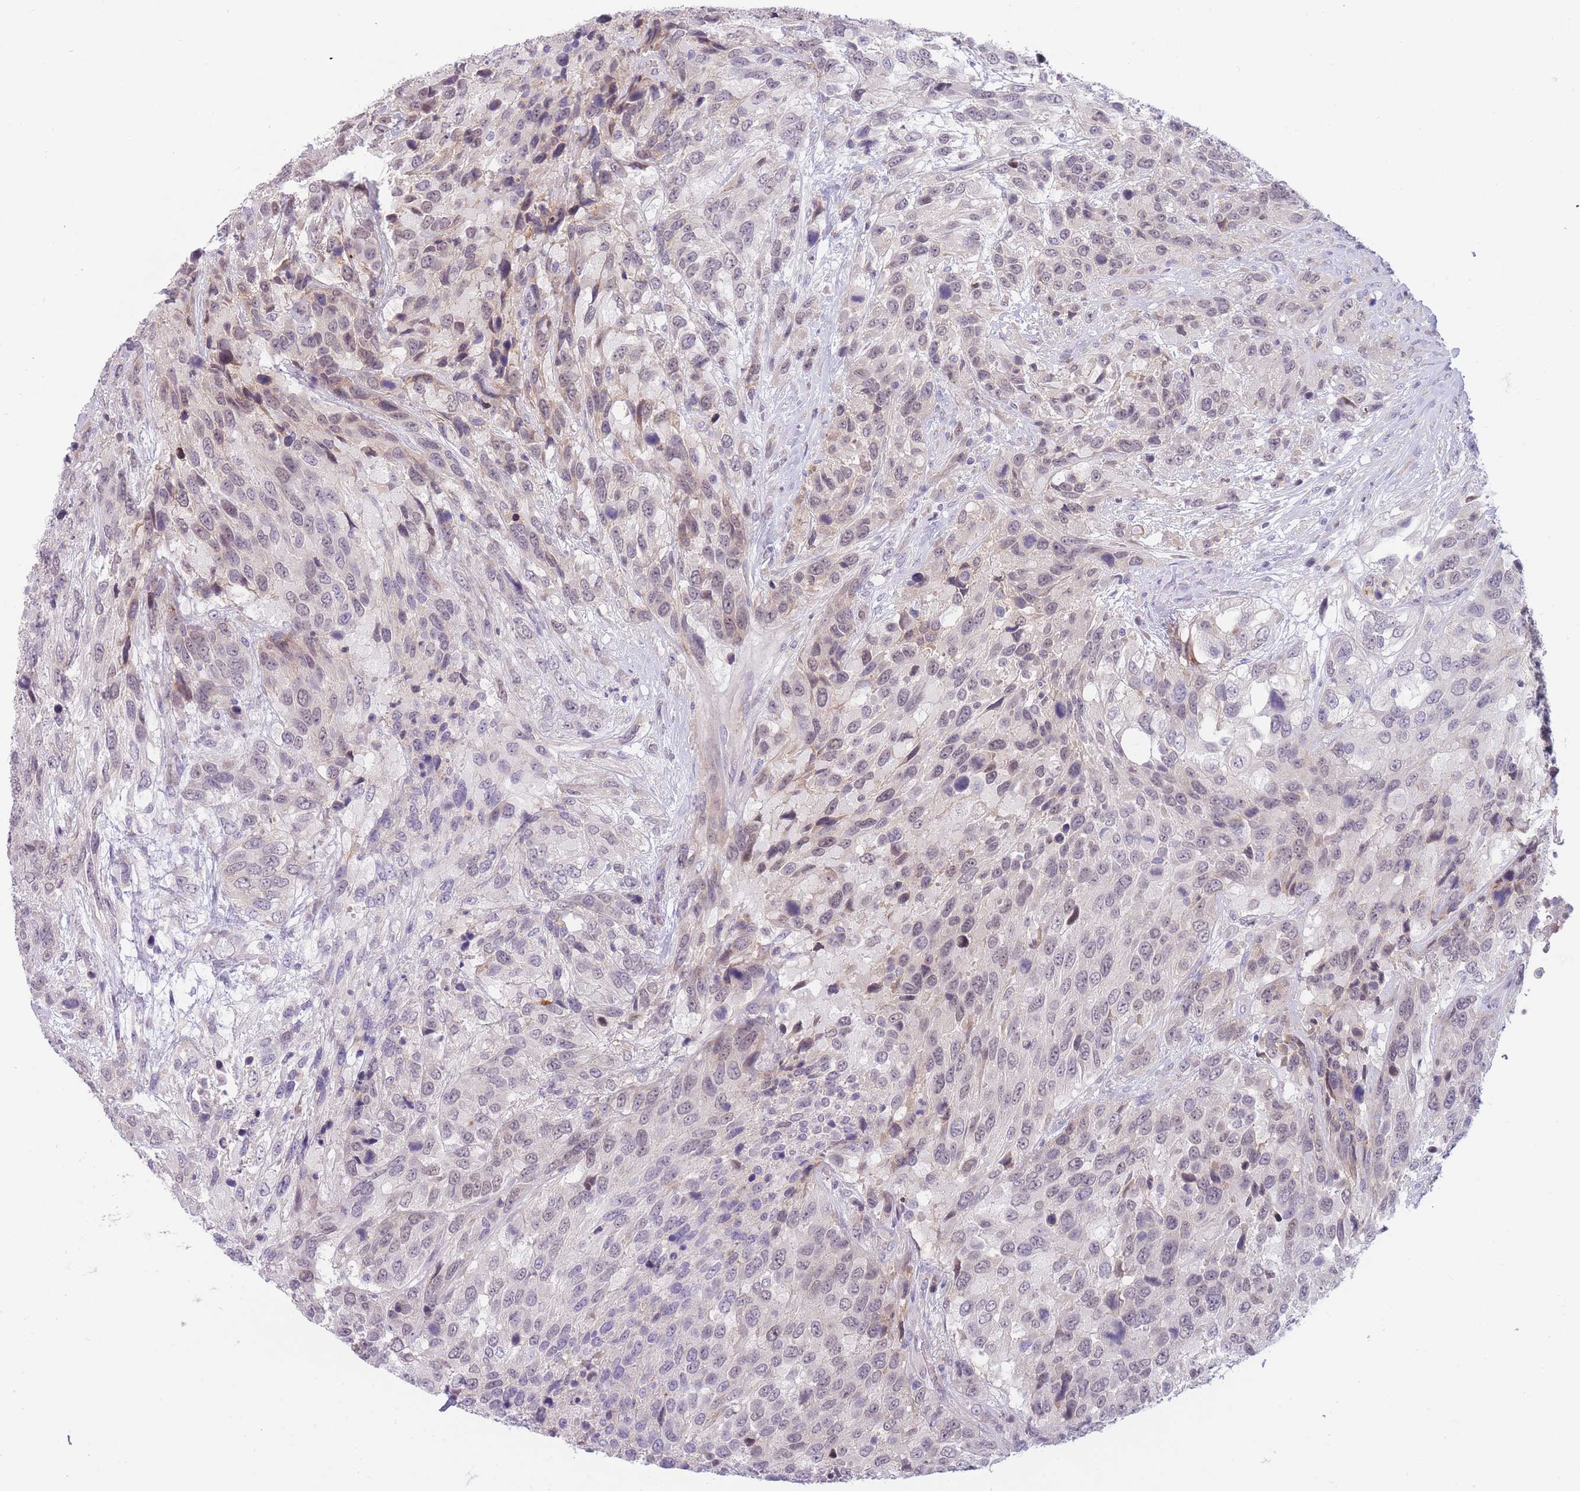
{"staining": {"intensity": "weak", "quantity": "<25%", "location": "nuclear"}, "tissue": "urothelial cancer", "cell_type": "Tumor cells", "image_type": "cancer", "snomed": [{"axis": "morphology", "description": "Urothelial carcinoma, High grade"}, {"axis": "topography", "description": "Urinary bladder"}], "caption": "IHC photomicrograph of human urothelial carcinoma (high-grade) stained for a protein (brown), which displays no expression in tumor cells.", "gene": "NDUFAF6", "patient": {"sex": "female", "age": 70}}